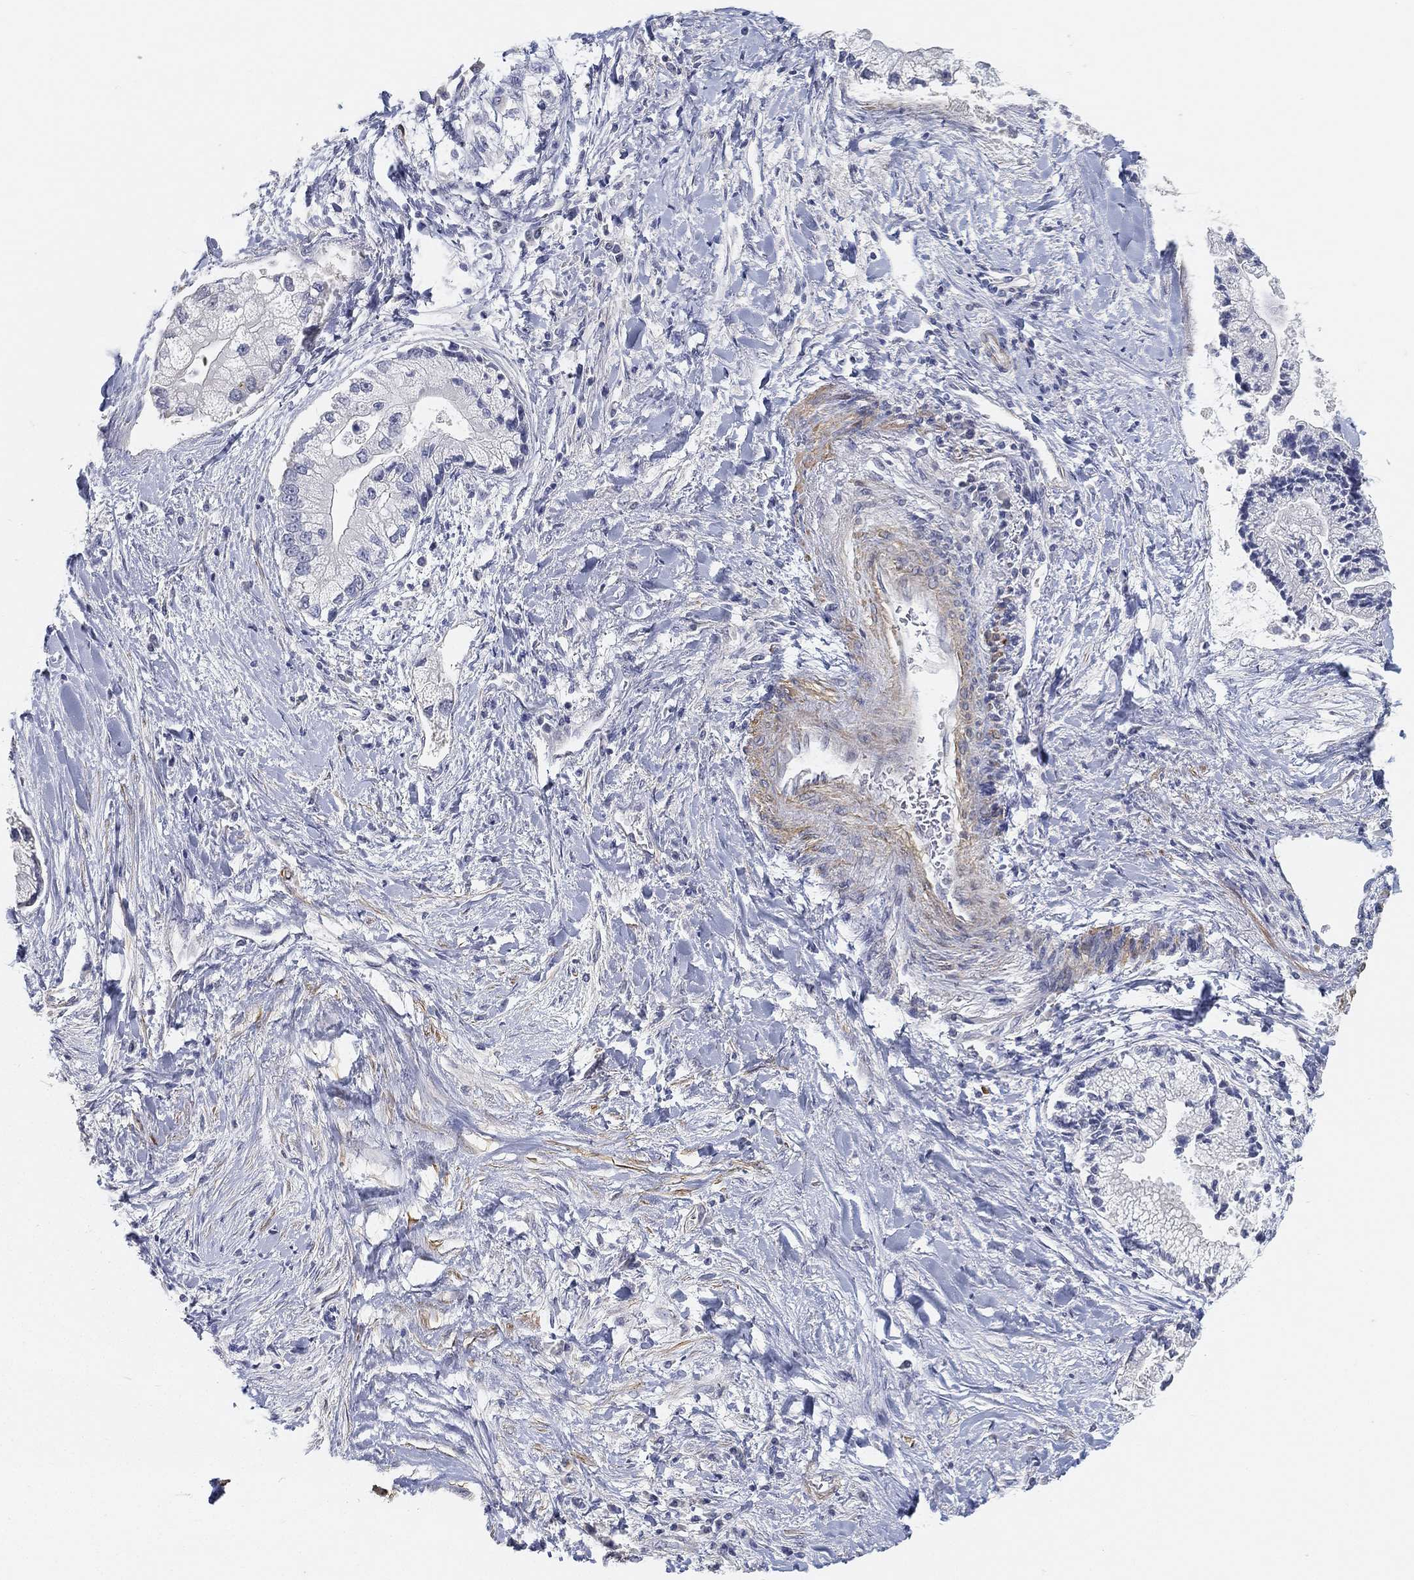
{"staining": {"intensity": "negative", "quantity": "none", "location": "none"}, "tissue": "liver cancer", "cell_type": "Tumor cells", "image_type": "cancer", "snomed": [{"axis": "morphology", "description": "Cholangiocarcinoma"}, {"axis": "topography", "description": "Liver"}], "caption": "A histopathology image of human liver cholangiocarcinoma is negative for staining in tumor cells.", "gene": "GPR61", "patient": {"sex": "male", "age": 50}}